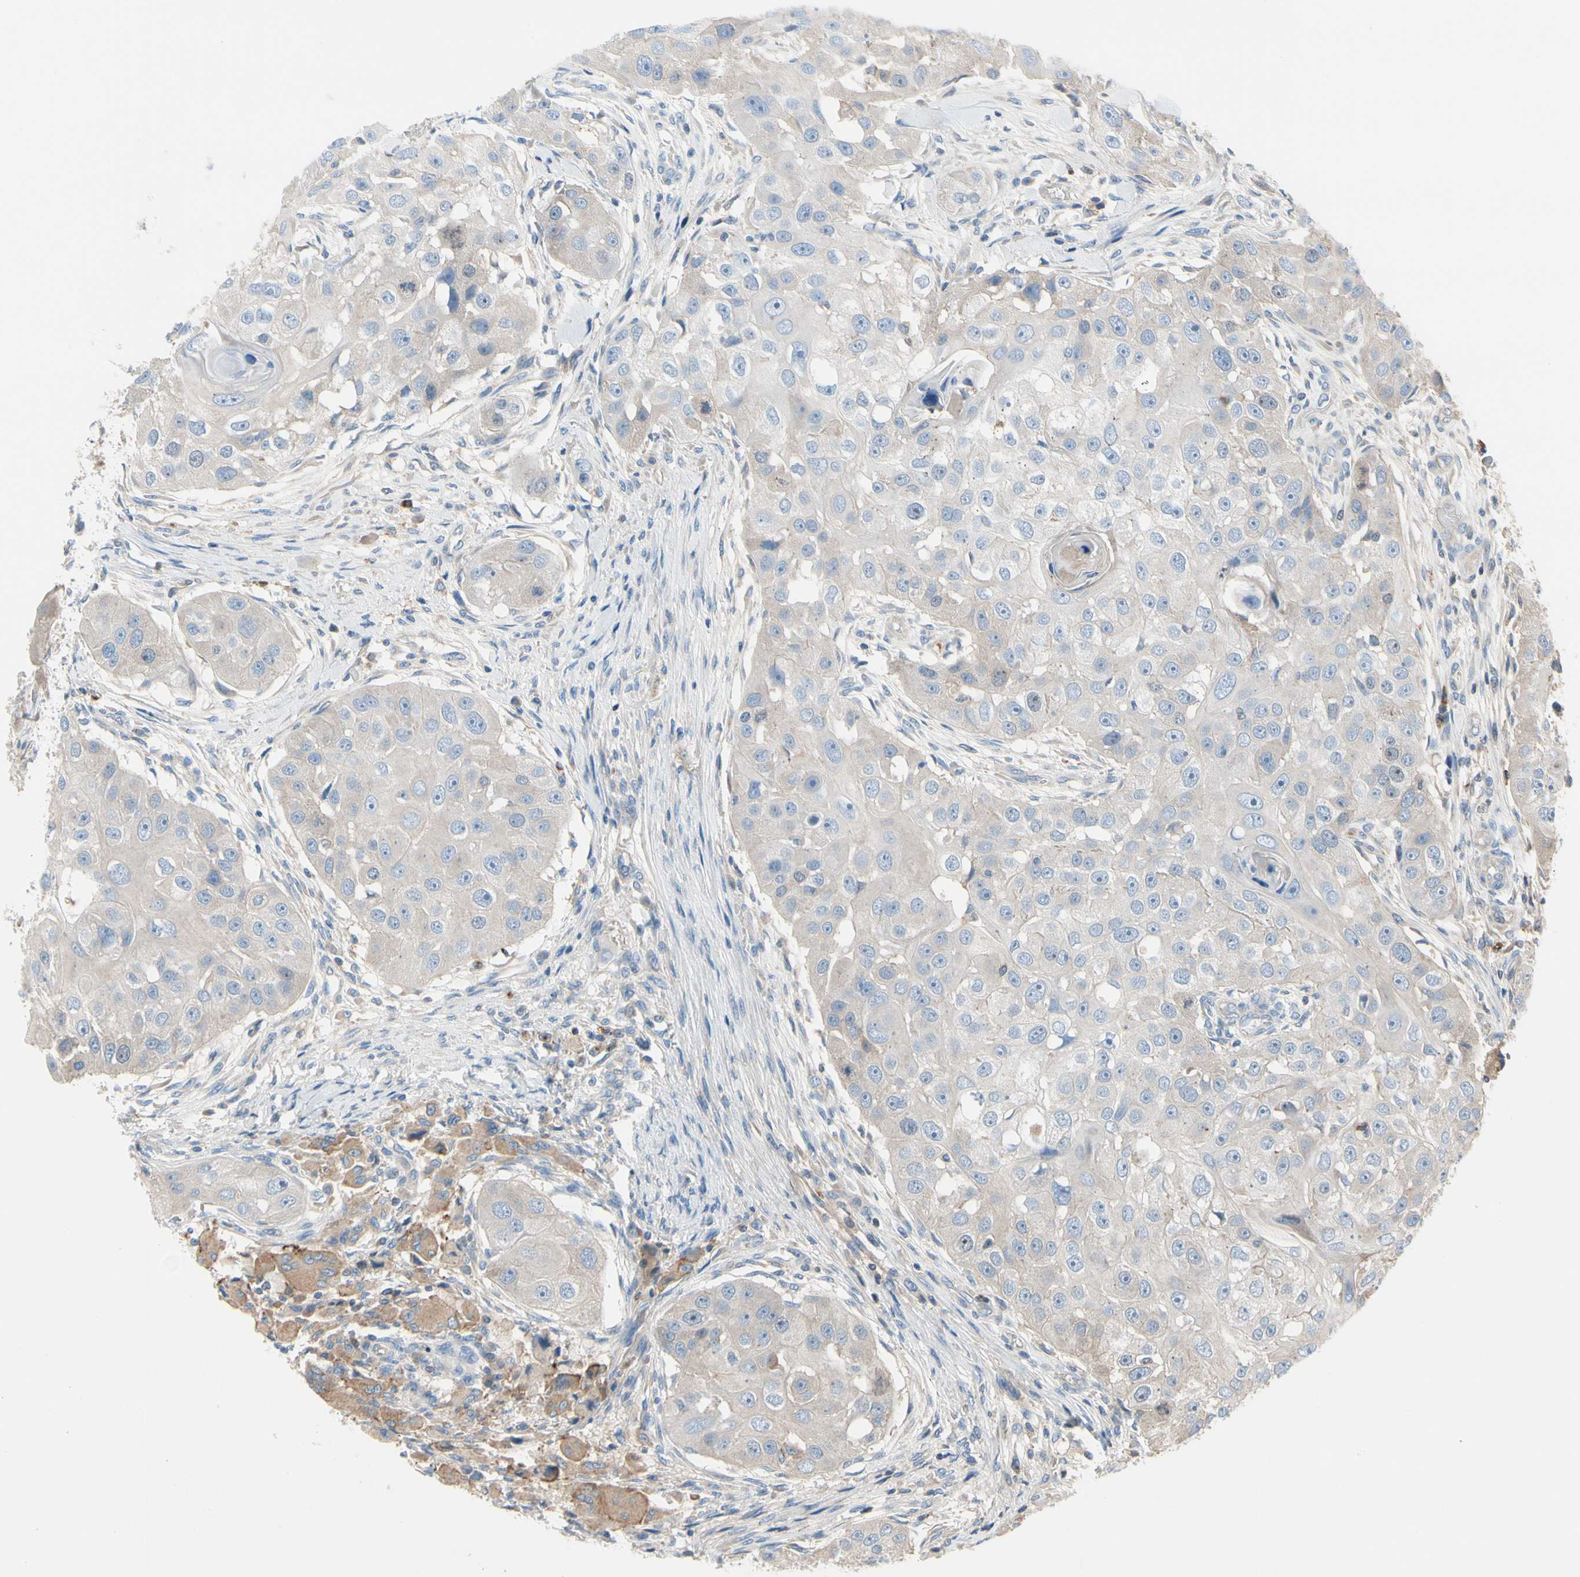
{"staining": {"intensity": "negative", "quantity": "none", "location": "none"}, "tissue": "head and neck cancer", "cell_type": "Tumor cells", "image_type": "cancer", "snomed": [{"axis": "morphology", "description": "Normal tissue, NOS"}, {"axis": "morphology", "description": "Squamous cell carcinoma, NOS"}, {"axis": "topography", "description": "Skeletal muscle"}, {"axis": "topography", "description": "Head-Neck"}], "caption": "IHC histopathology image of head and neck cancer (squamous cell carcinoma) stained for a protein (brown), which reveals no expression in tumor cells.", "gene": "HJURP", "patient": {"sex": "male", "age": 51}}